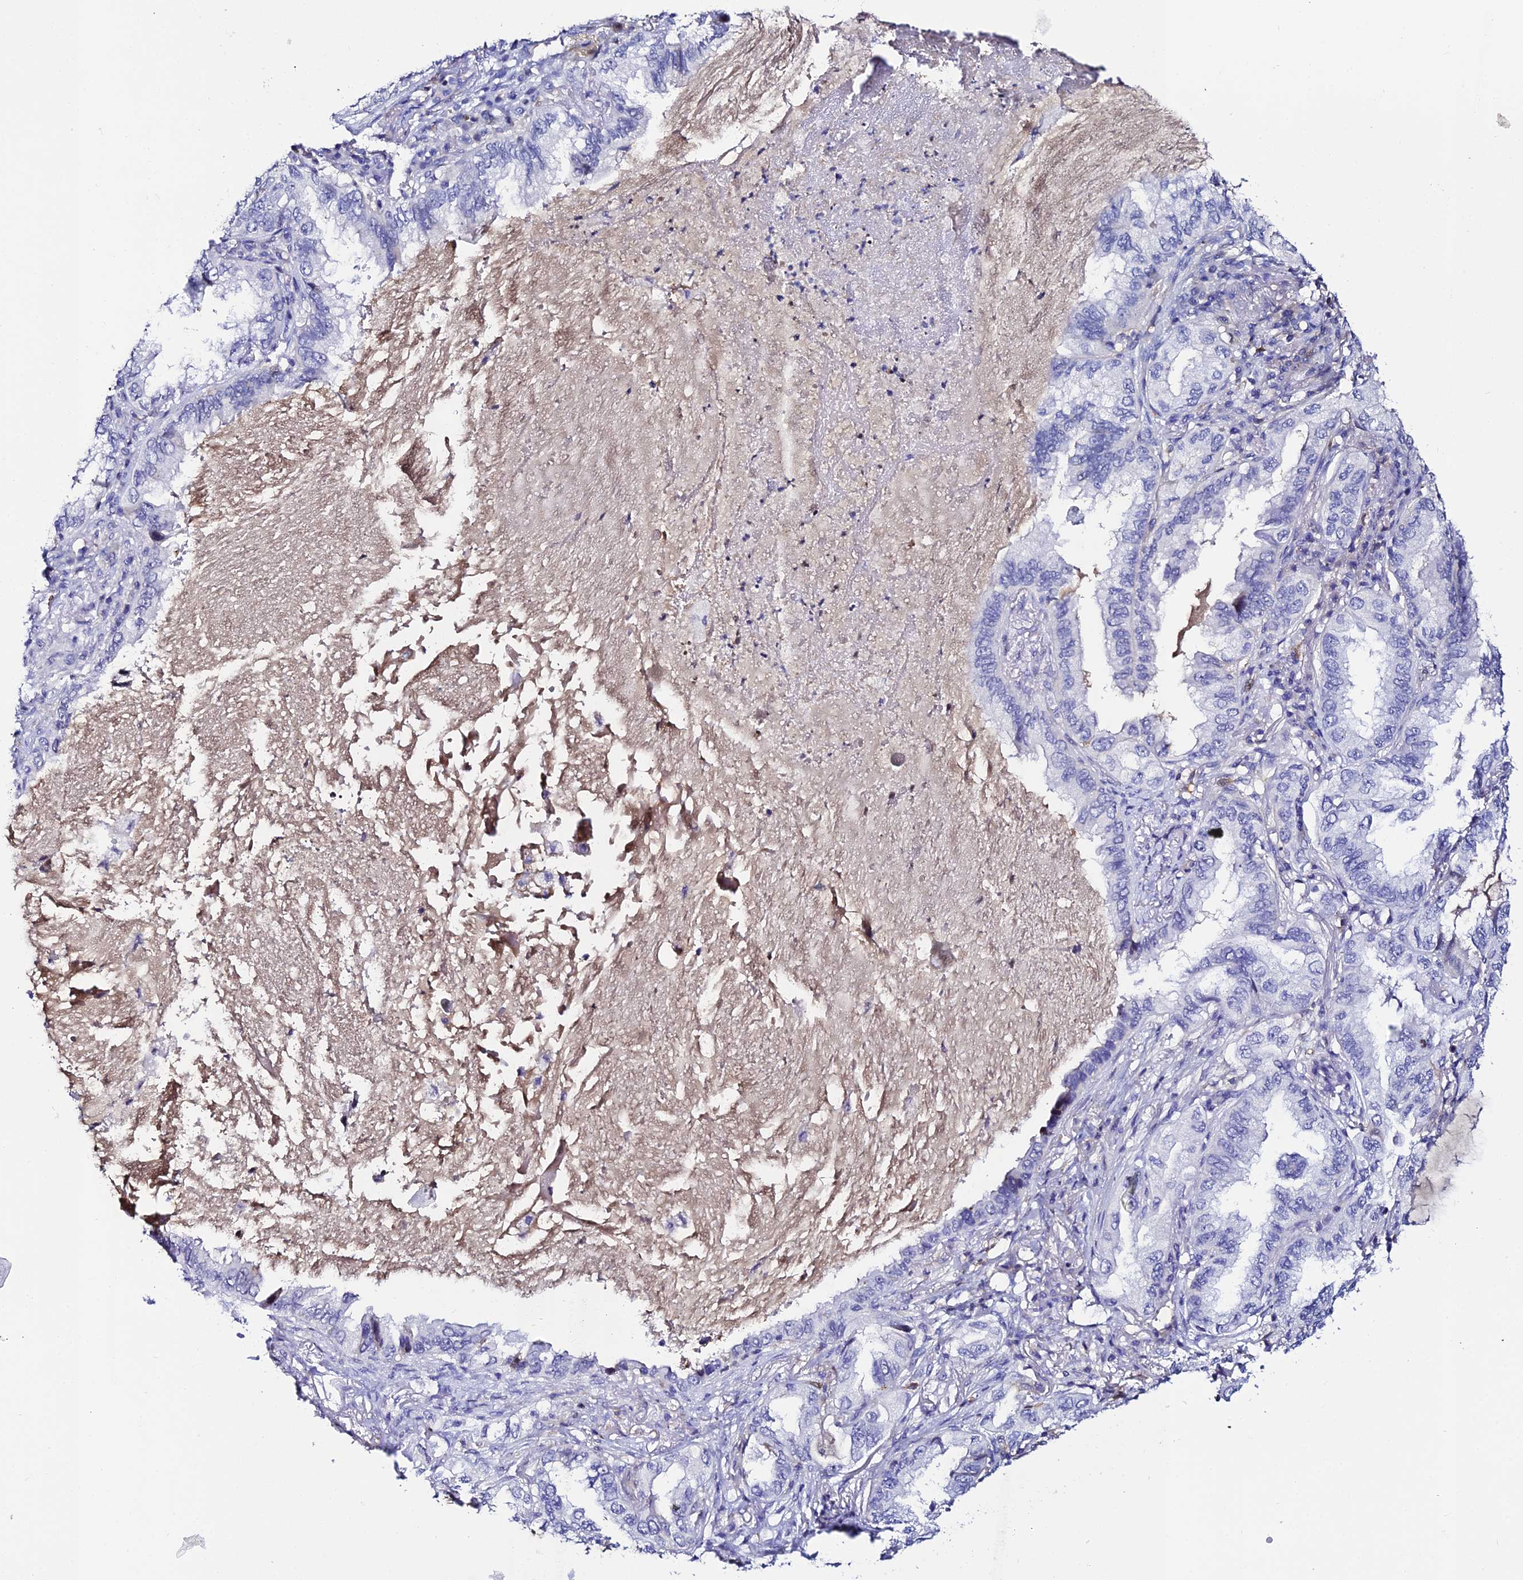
{"staining": {"intensity": "negative", "quantity": "none", "location": "none"}, "tissue": "lung cancer", "cell_type": "Tumor cells", "image_type": "cancer", "snomed": [{"axis": "morphology", "description": "Adenocarcinoma, NOS"}, {"axis": "topography", "description": "Lung"}], "caption": "Human lung cancer stained for a protein using immunohistochemistry (IHC) demonstrates no positivity in tumor cells.", "gene": "DEFB132", "patient": {"sex": "female", "age": 69}}